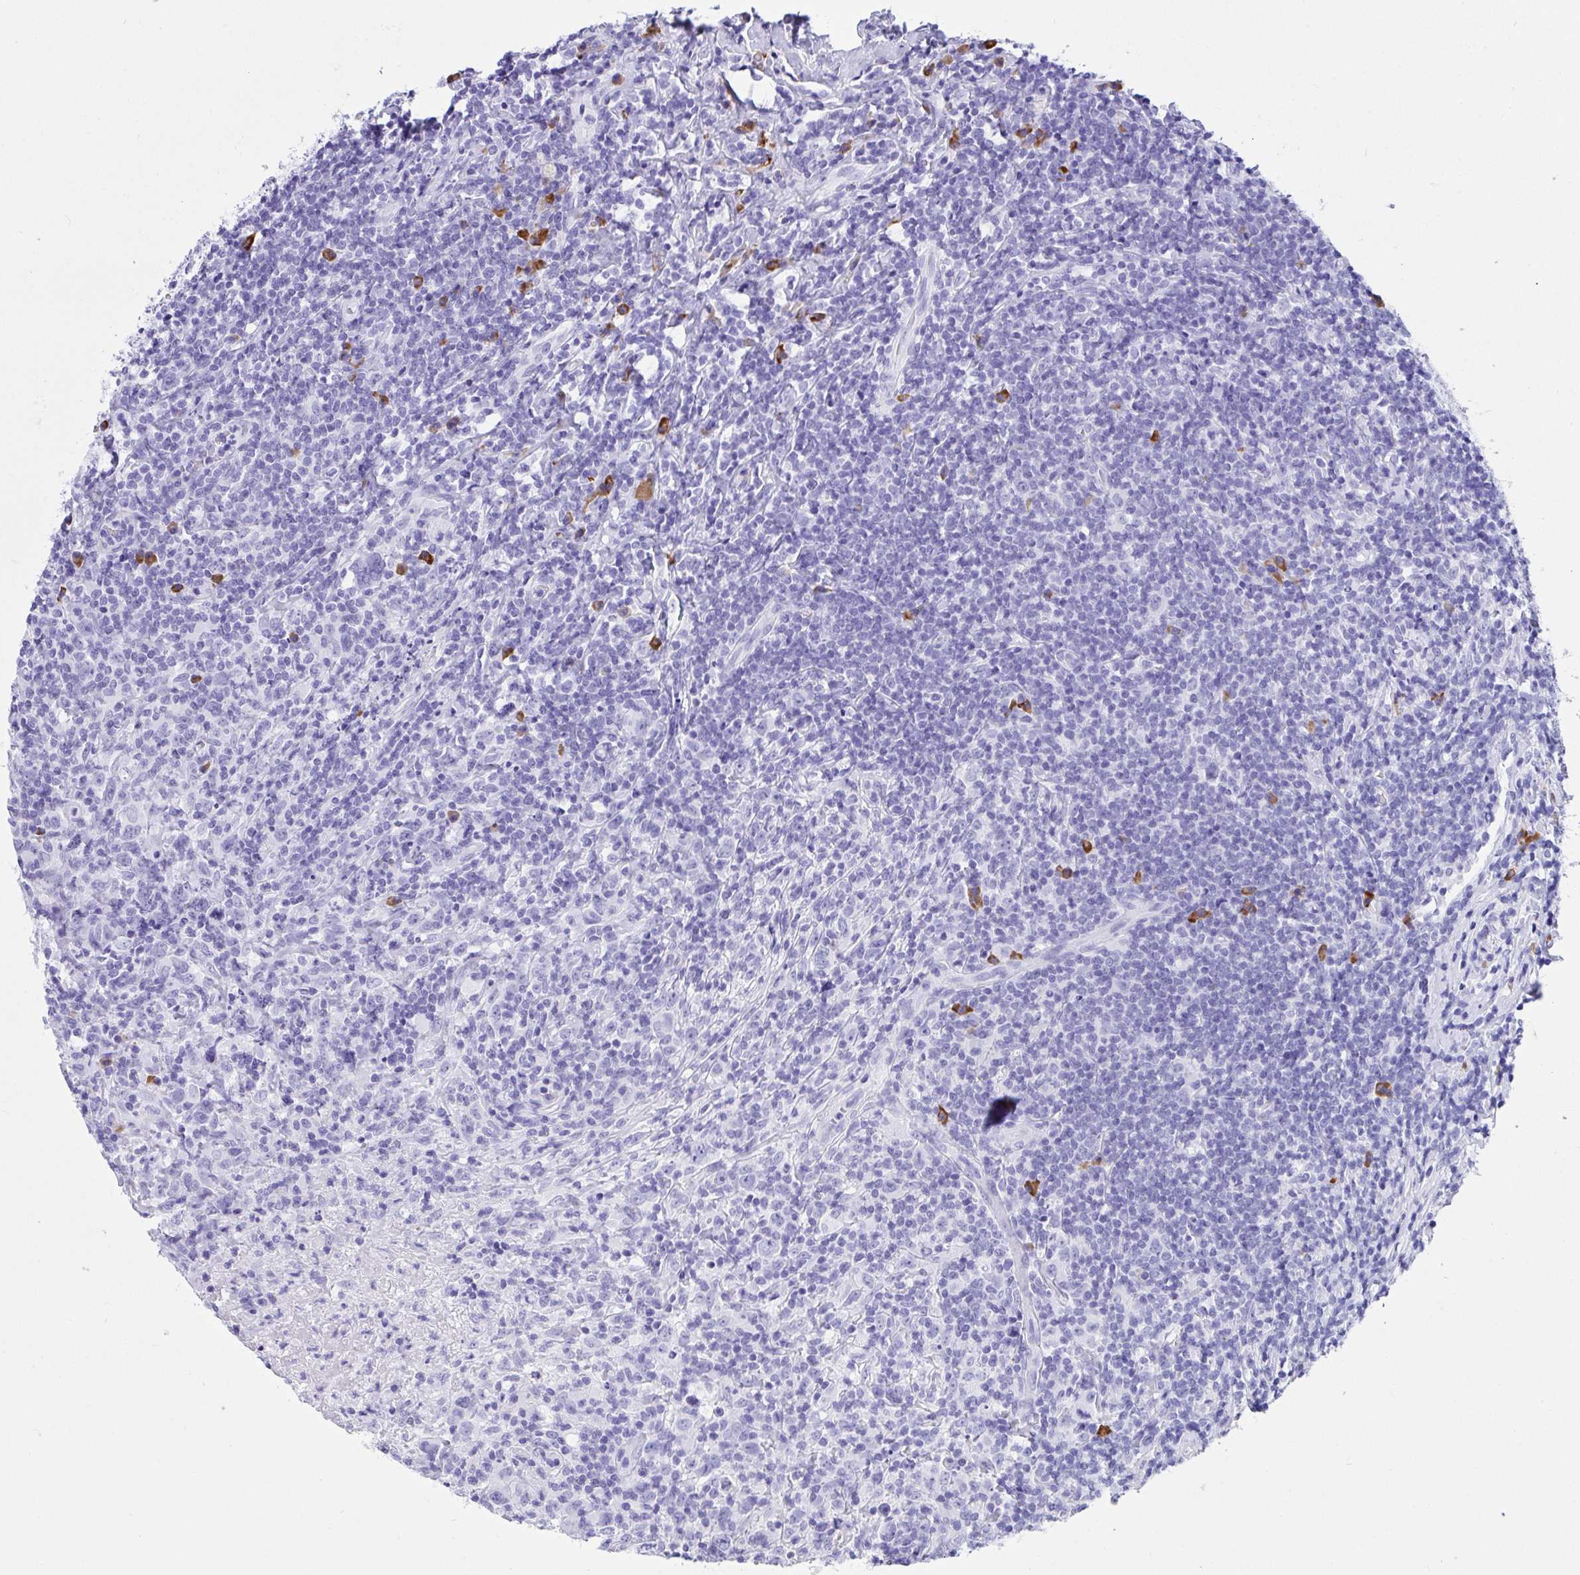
{"staining": {"intensity": "negative", "quantity": "none", "location": "none"}, "tissue": "lymphoma", "cell_type": "Tumor cells", "image_type": "cancer", "snomed": [{"axis": "morphology", "description": "Hodgkin's disease, NOS"}, {"axis": "topography", "description": "Lymph node"}], "caption": "A micrograph of Hodgkin's disease stained for a protein displays no brown staining in tumor cells.", "gene": "BEST4", "patient": {"sex": "female", "age": 18}}